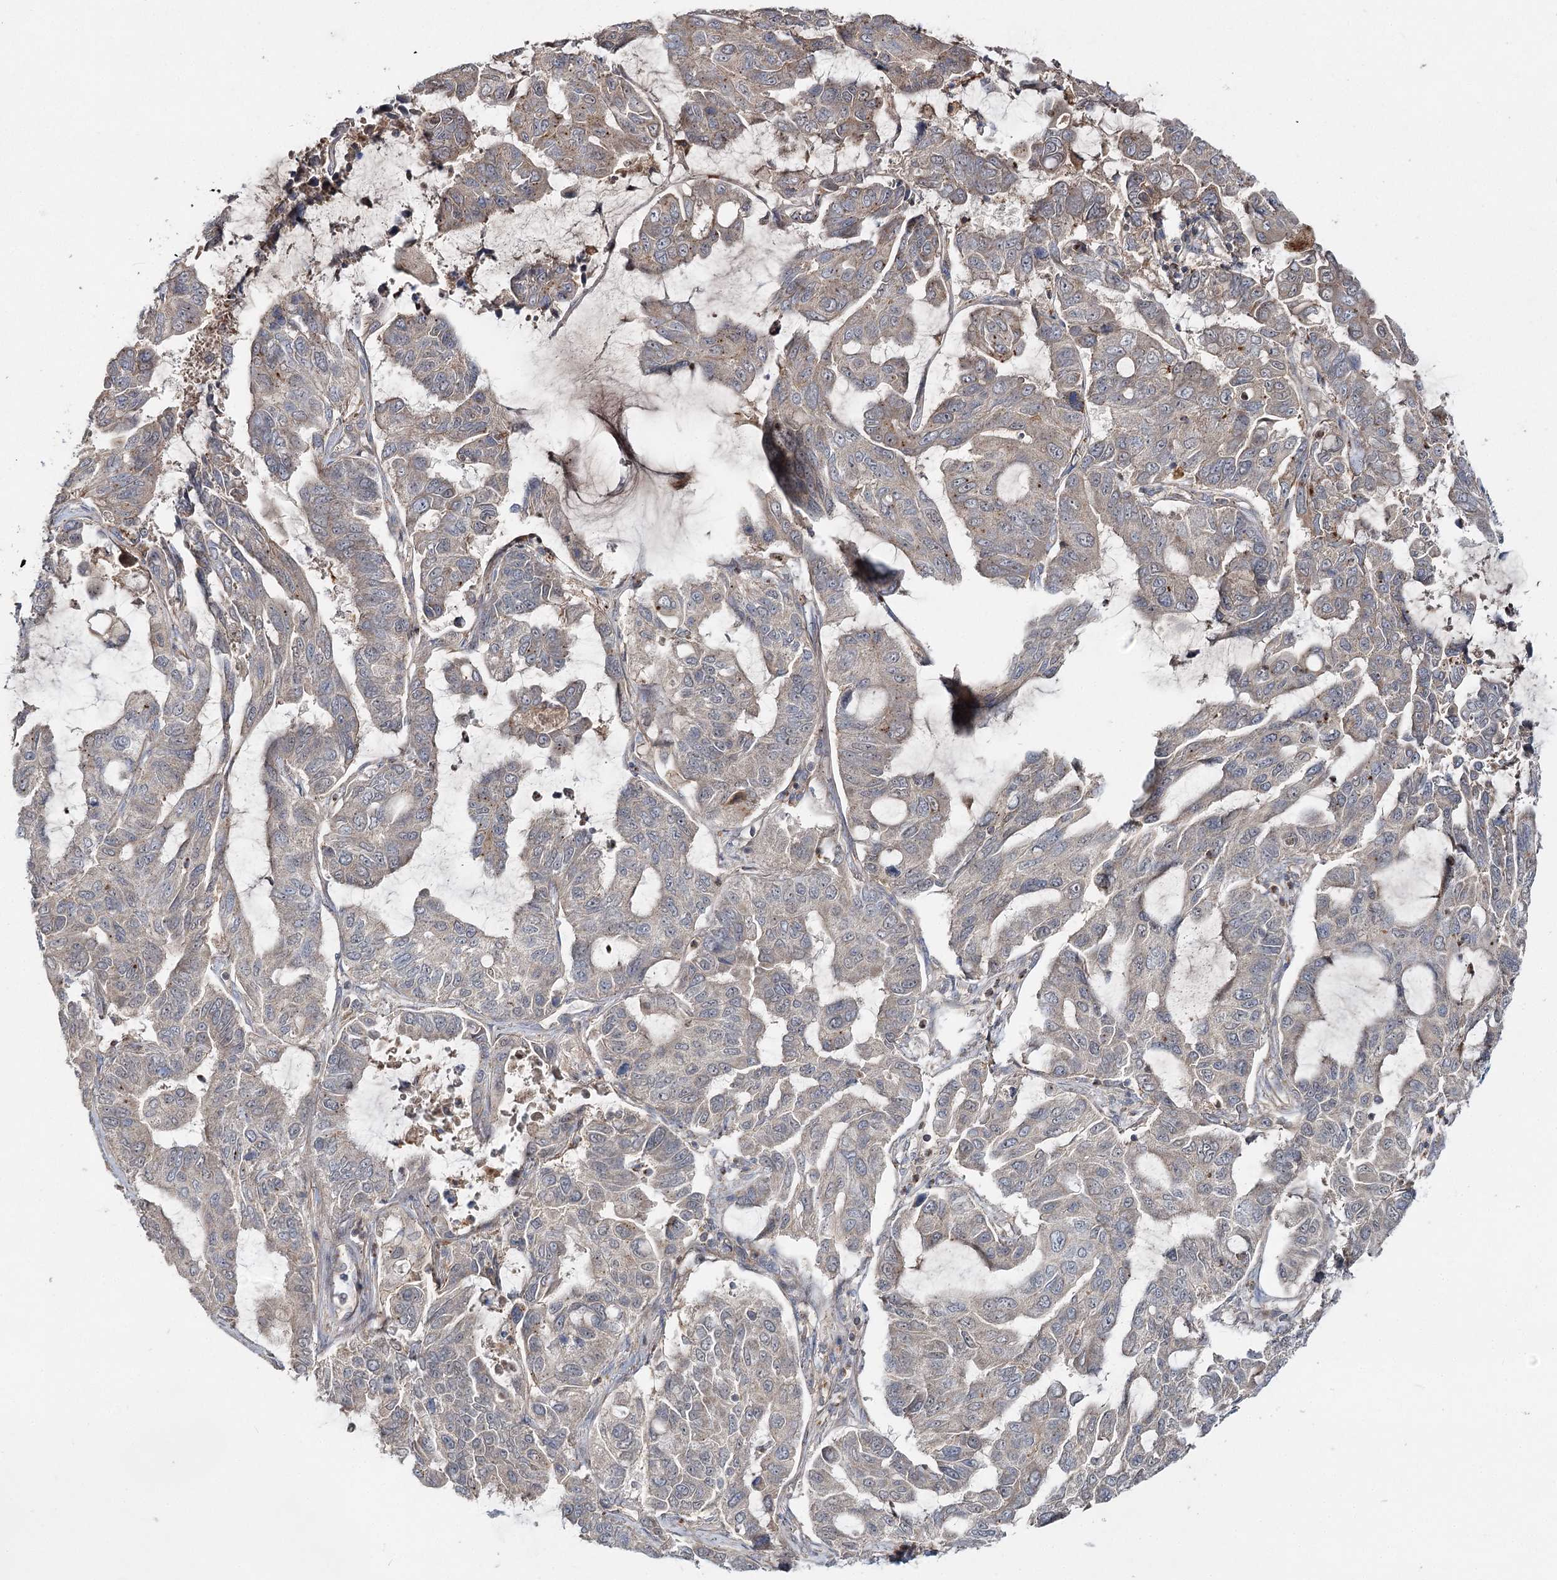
{"staining": {"intensity": "weak", "quantity": ">75%", "location": "cytoplasmic/membranous"}, "tissue": "lung cancer", "cell_type": "Tumor cells", "image_type": "cancer", "snomed": [{"axis": "morphology", "description": "Adenocarcinoma, NOS"}, {"axis": "topography", "description": "Lung"}], "caption": "Lung adenocarcinoma stained with a brown dye demonstrates weak cytoplasmic/membranous positive positivity in about >75% of tumor cells.", "gene": "KIAA0825", "patient": {"sex": "male", "age": 64}}